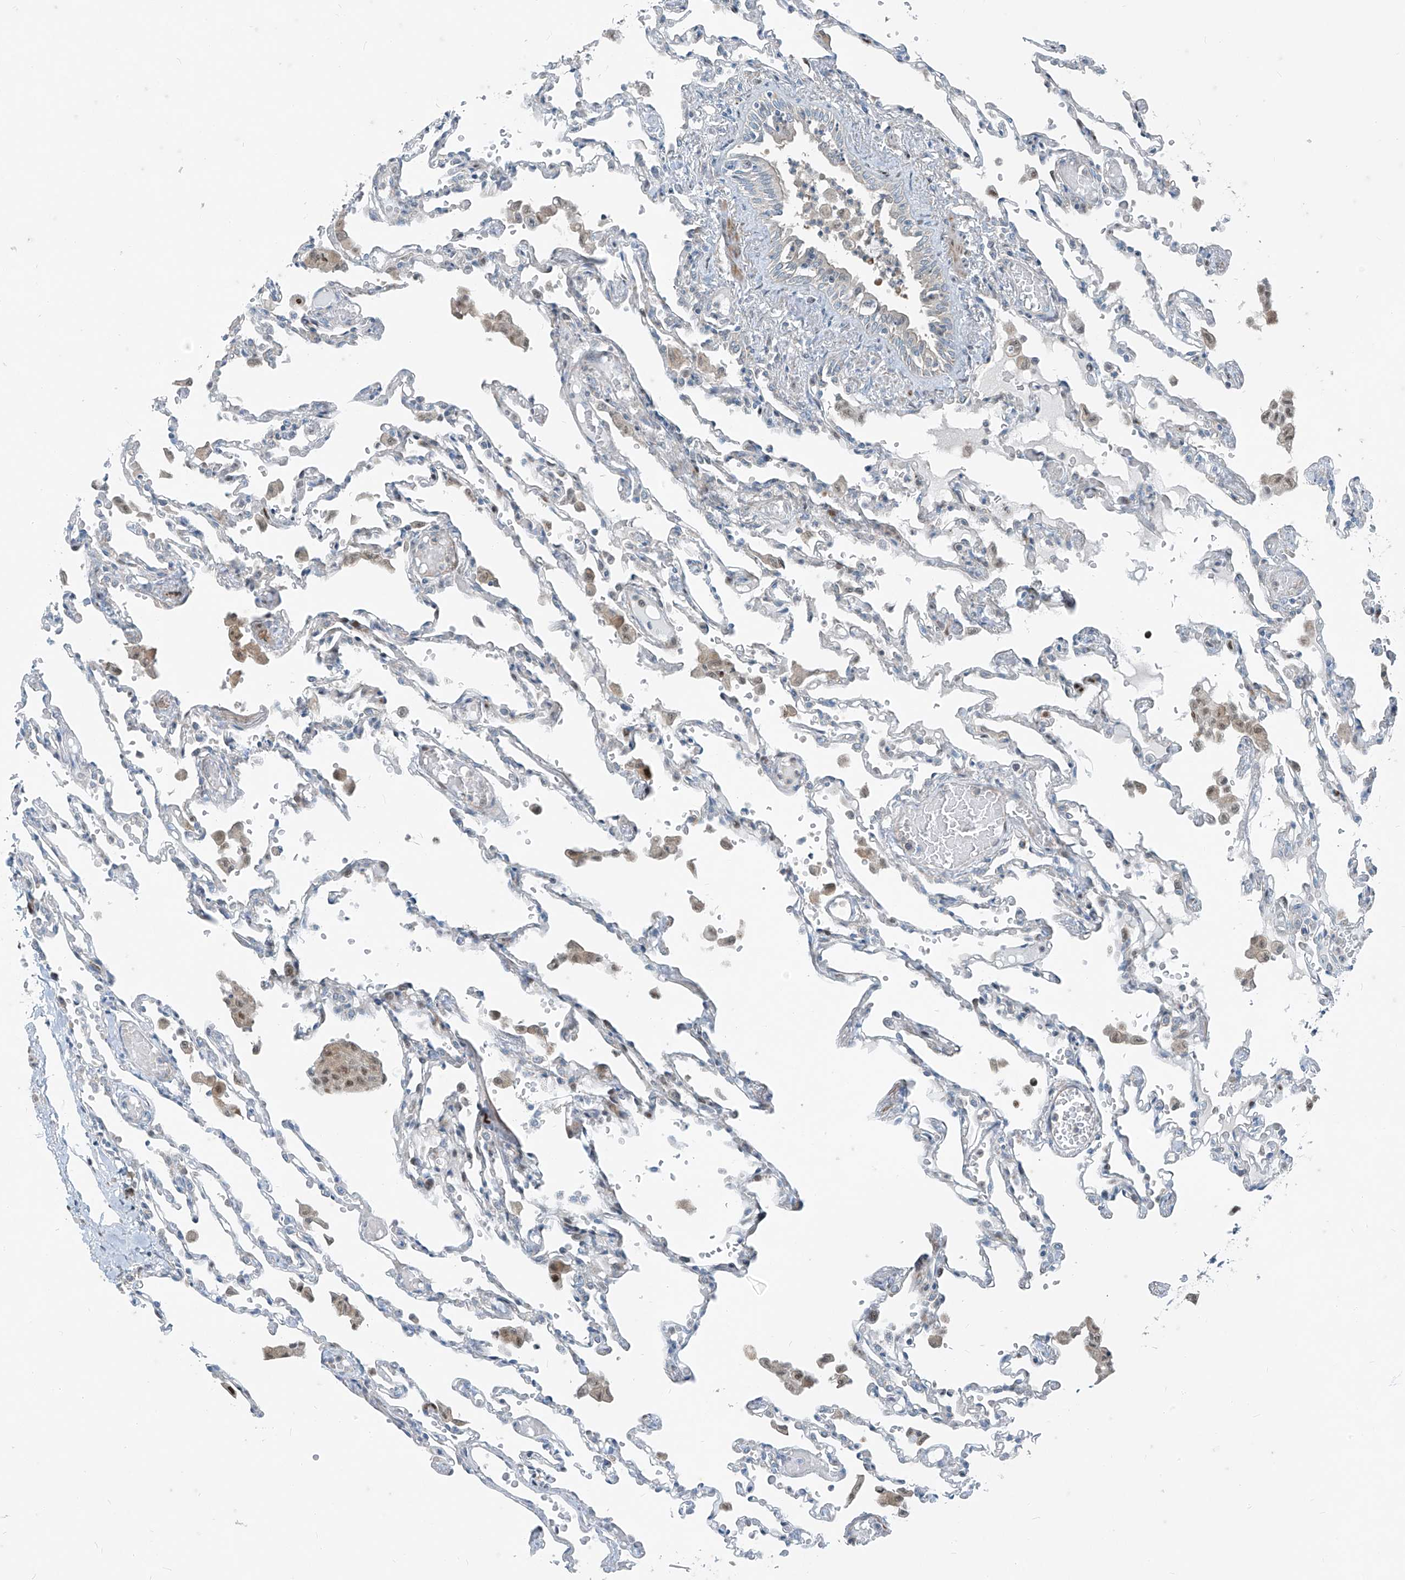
{"staining": {"intensity": "negative", "quantity": "none", "location": "none"}, "tissue": "lung", "cell_type": "Alveolar cells", "image_type": "normal", "snomed": [{"axis": "morphology", "description": "Normal tissue, NOS"}, {"axis": "topography", "description": "Bronchus"}, {"axis": "topography", "description": "Lung"}], "caption": "An IHC photomicrograph of unremarkable lung is shown. There is no staining in alveolar cells of lung.", "gene": "PPCS", "patient": {"sex": "female", "age": 49}}